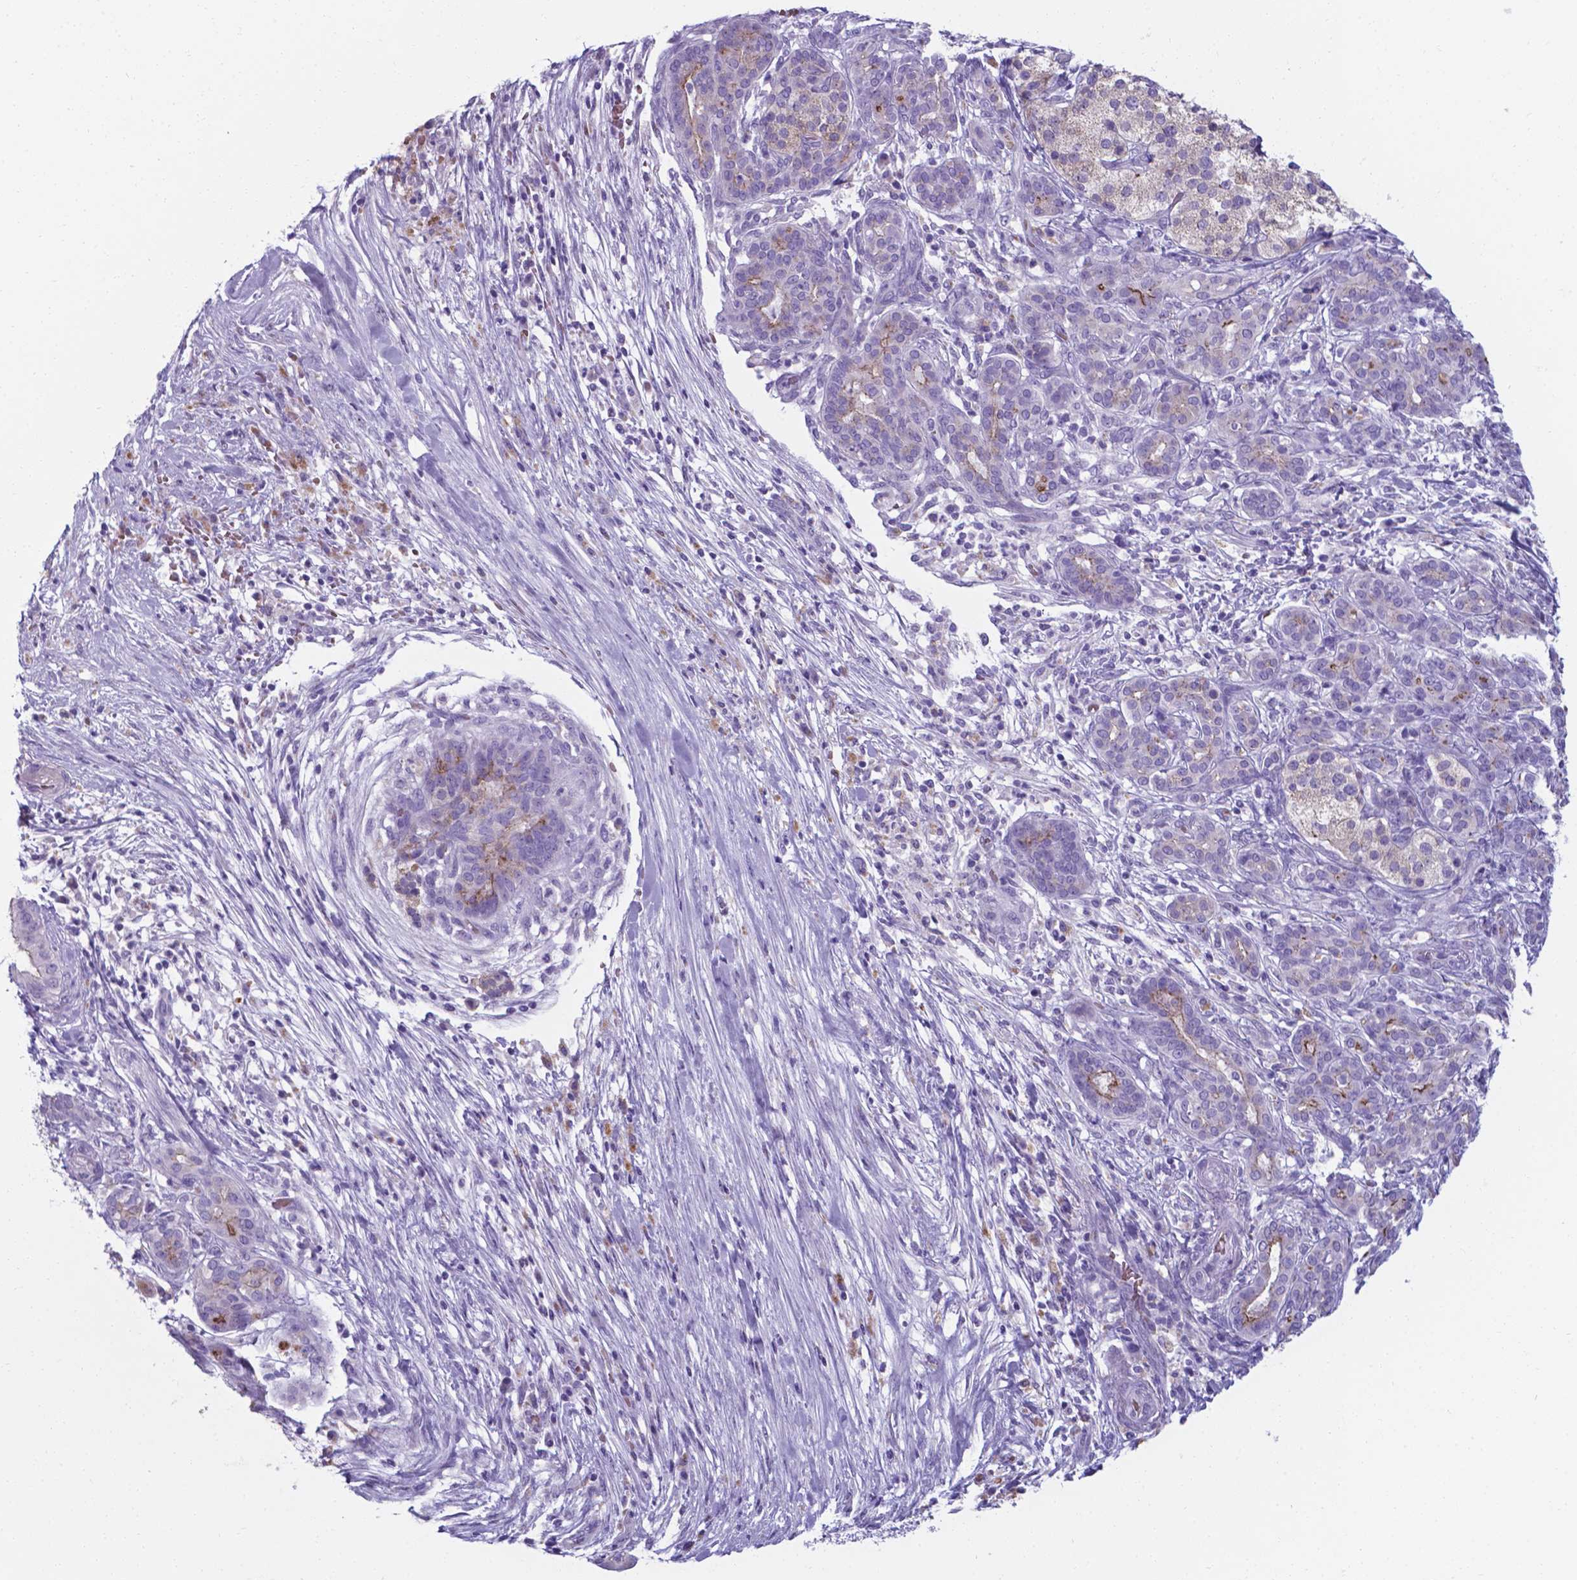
{"staining": {"intensity": "moderate", "quantity": ">75%", "location": "cytoplasmic/membranous"}, "tissue": "pancreatic cancer", "cell_type": "Tumor cells", "image_type": "cancer", "snomed": [{"axis": "morphology", "description": "Adenocarcinoma, NOS"}, {"axis": "topography", "description": "Pancreas"}], "caption": "This histopathology image displays immunohistochemistry staining of human pancreatic adenocarcinoma, with medium moderate cytoplasmic/membranous positivity in about >75% of tumor cells.", "gene": "AP5B1", "patient": {"sex": "male", "age": 44}}